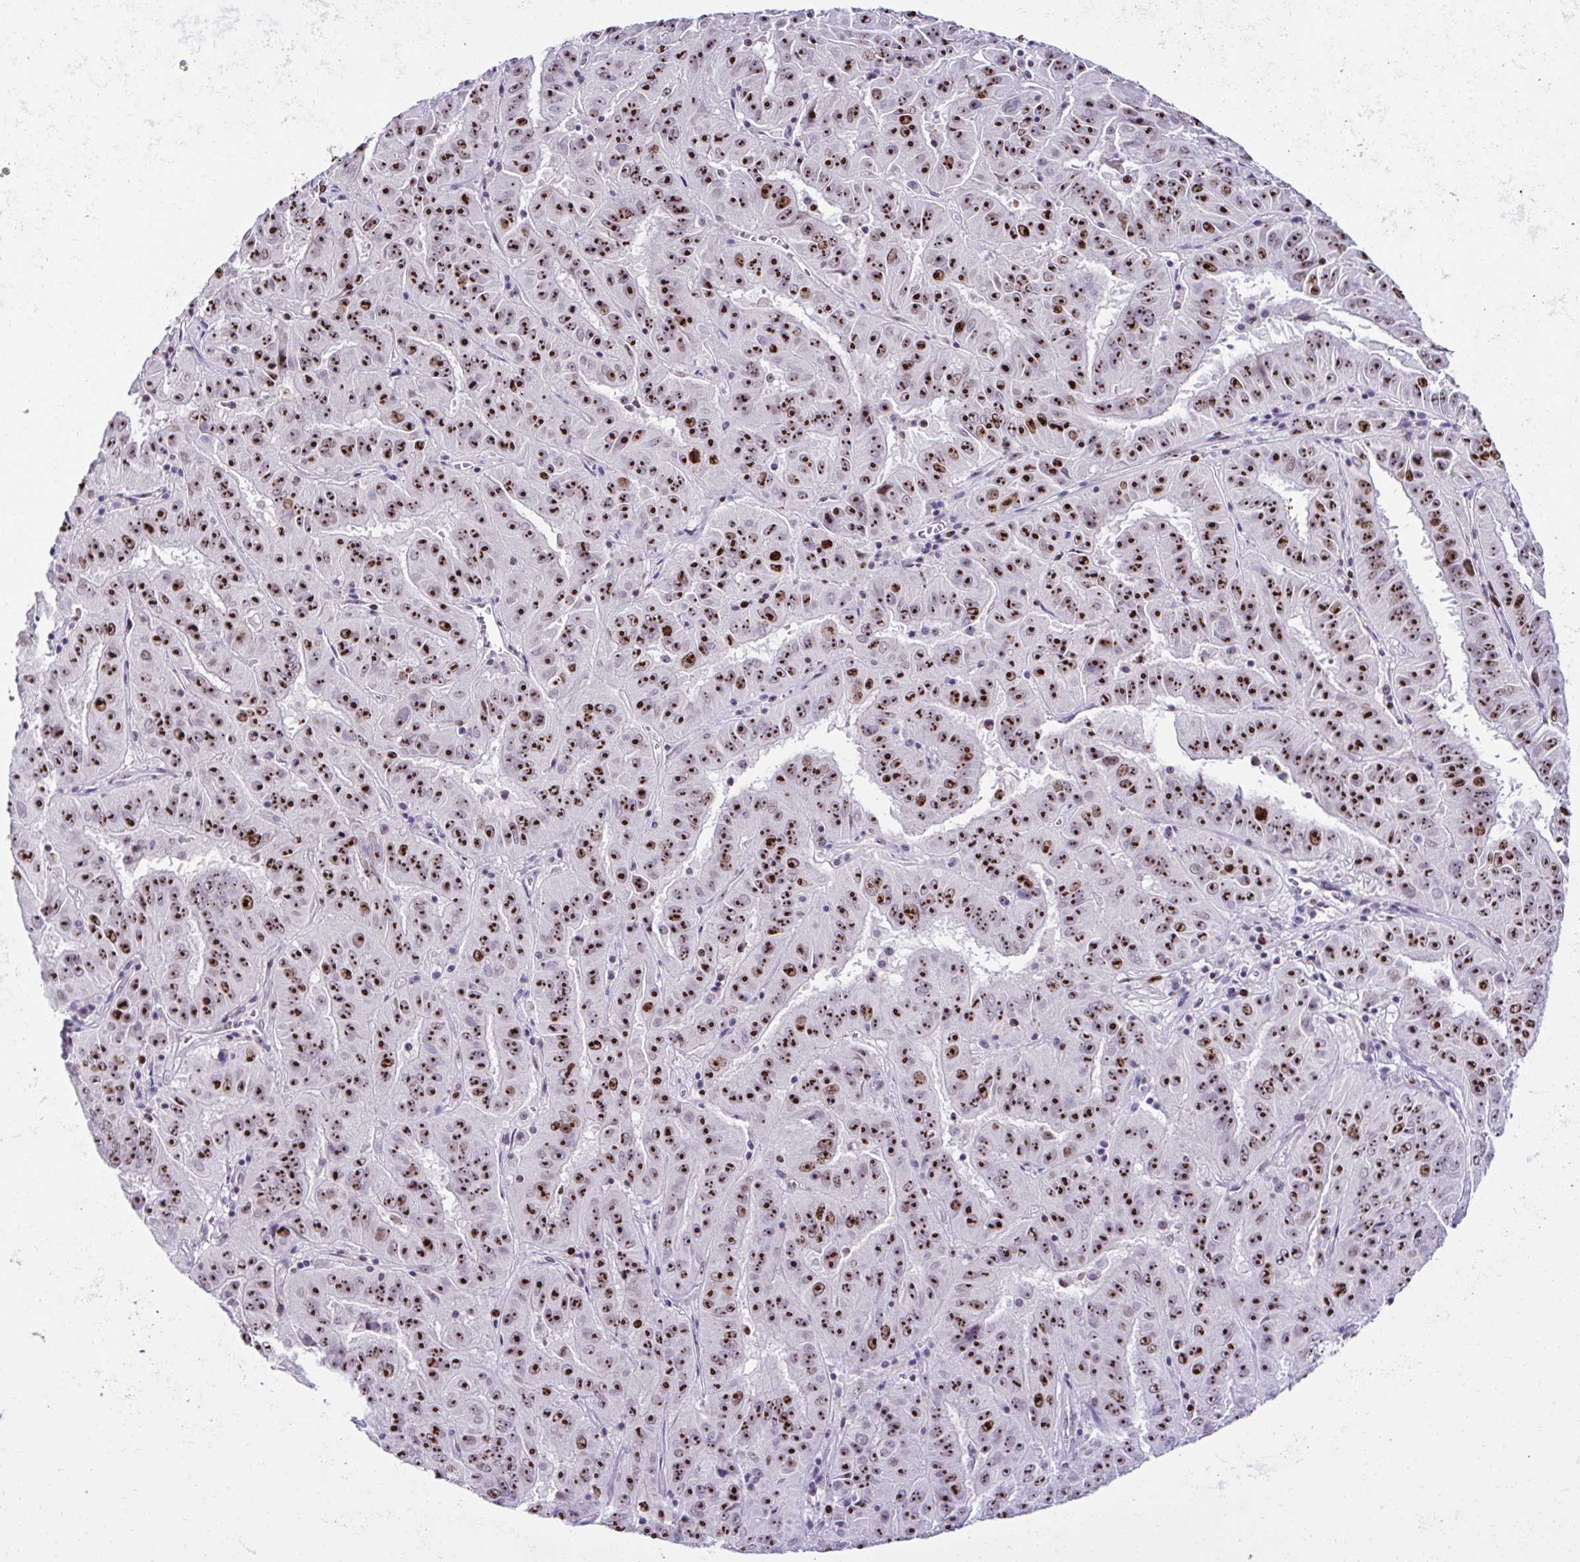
{"staining": {"intensity": "strong", "quantity": ">75%", "location": "nuclear"}, "tissue": "pancreatic cancer", "cell_type": "Tumor cells", "image_type": "cancer", "snomed": [{"axis": "morphology", "description": "Adenocarcinoma, NOS"}, {"axis": "topography", "description": "Pancreas"}], "caption": "Immunohistochemistry of human pancreatic adenocarcinoma shows high levels of strong nuclear staining in about >75% of tumor cells. (Brightfield microscopy of DAB IHC at high magnification).", "gene": "CEP72", "patient": {"sex": "male", "age": 63}}